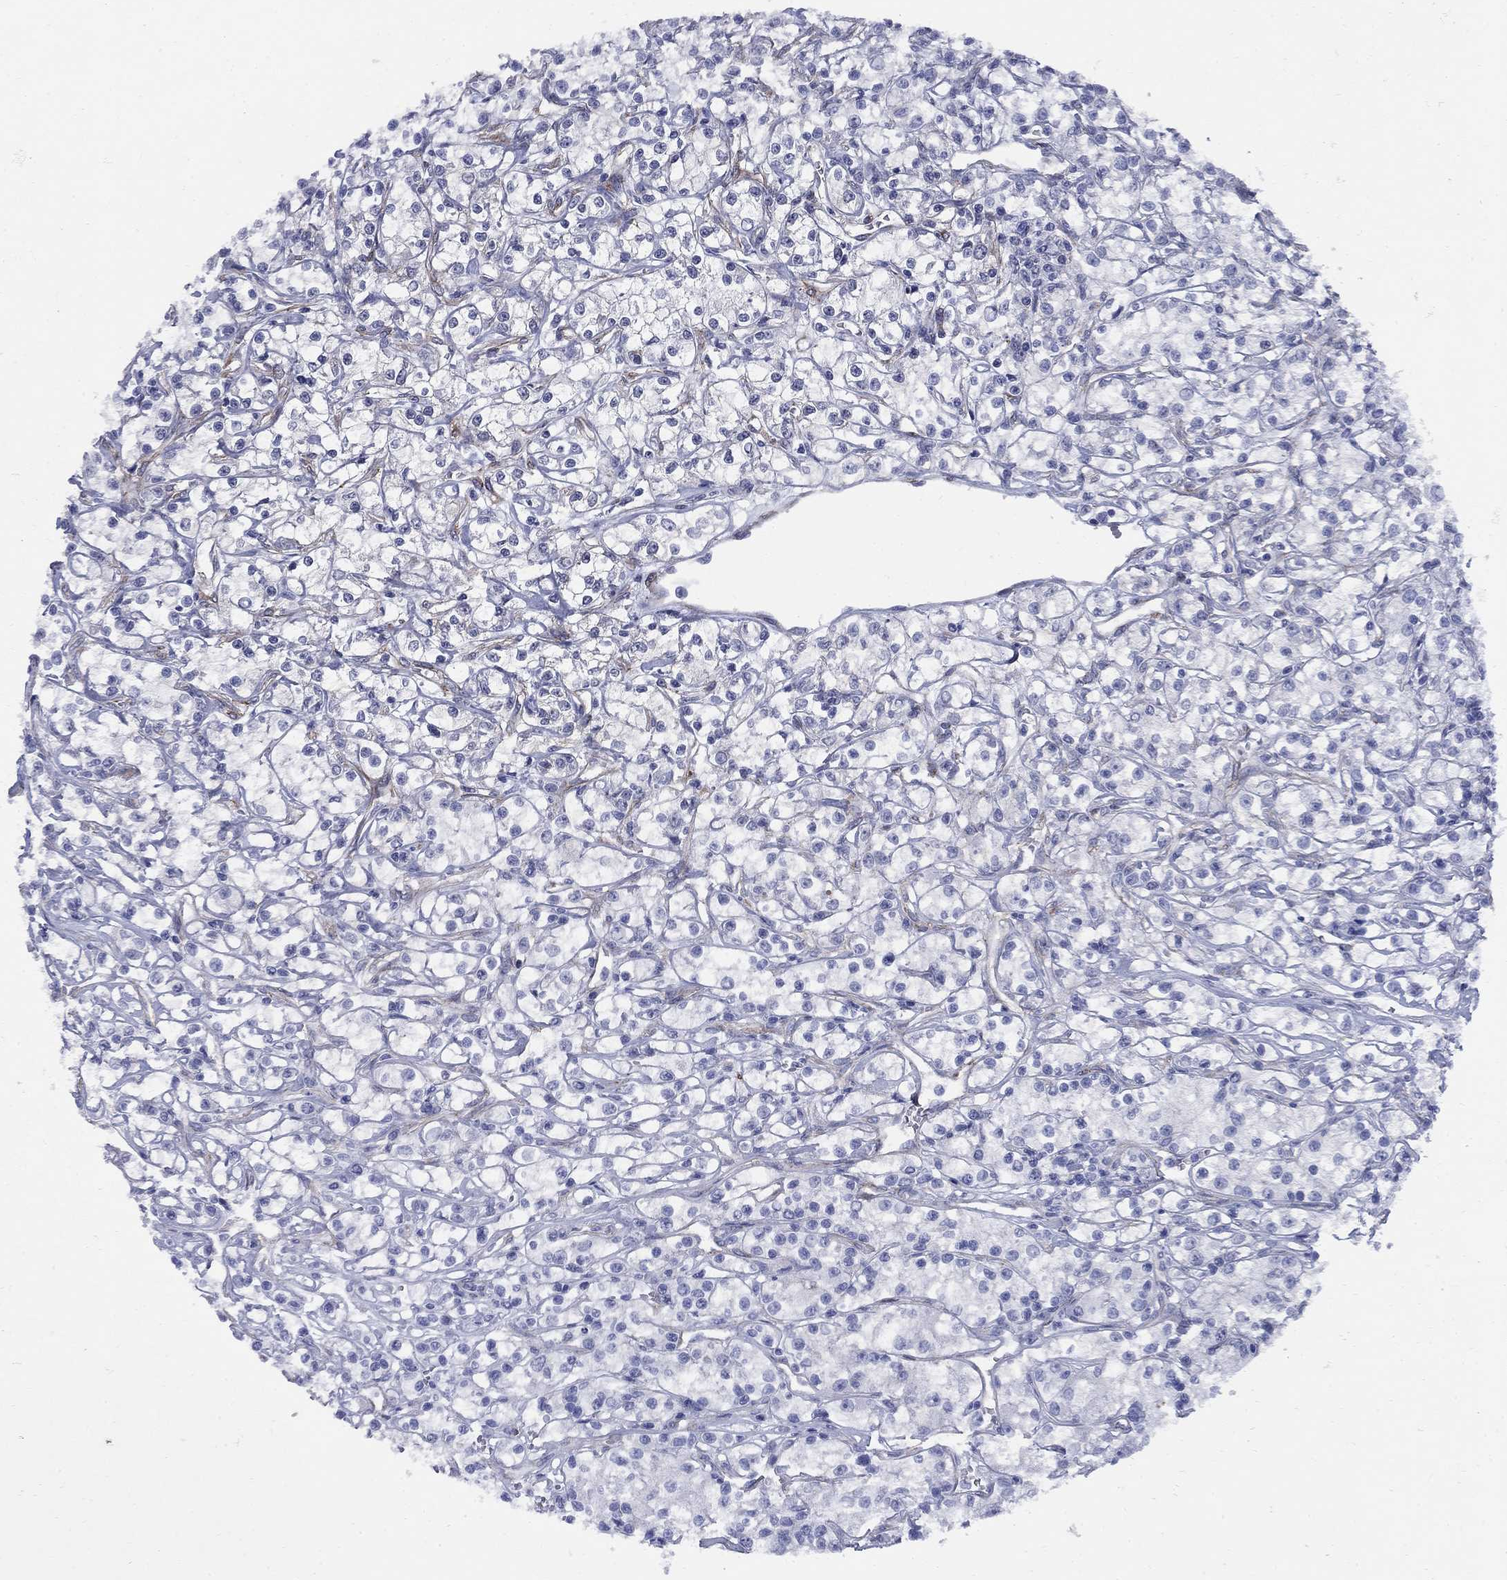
{"staining": {"intensity": "negative", "quantity": "none", "location": "none"}, "tissue": "renal cancer", "cell_type": "Tumor cells", "image_type": "cancer", "snomed": [{"axis": "morphology", "description": "Adenocarcinoma, NOS"}, {"axis": "topography", "description": "Kidney"}], "caption": "Immunohistochemistry micrograph of neoplastic tissue: renal adenocarcinoma stained with DAB reveals no significant protein expression in tumor cells.", "gene": "SEPTIN8", "patient": {"sex": "female", "age": 59}}